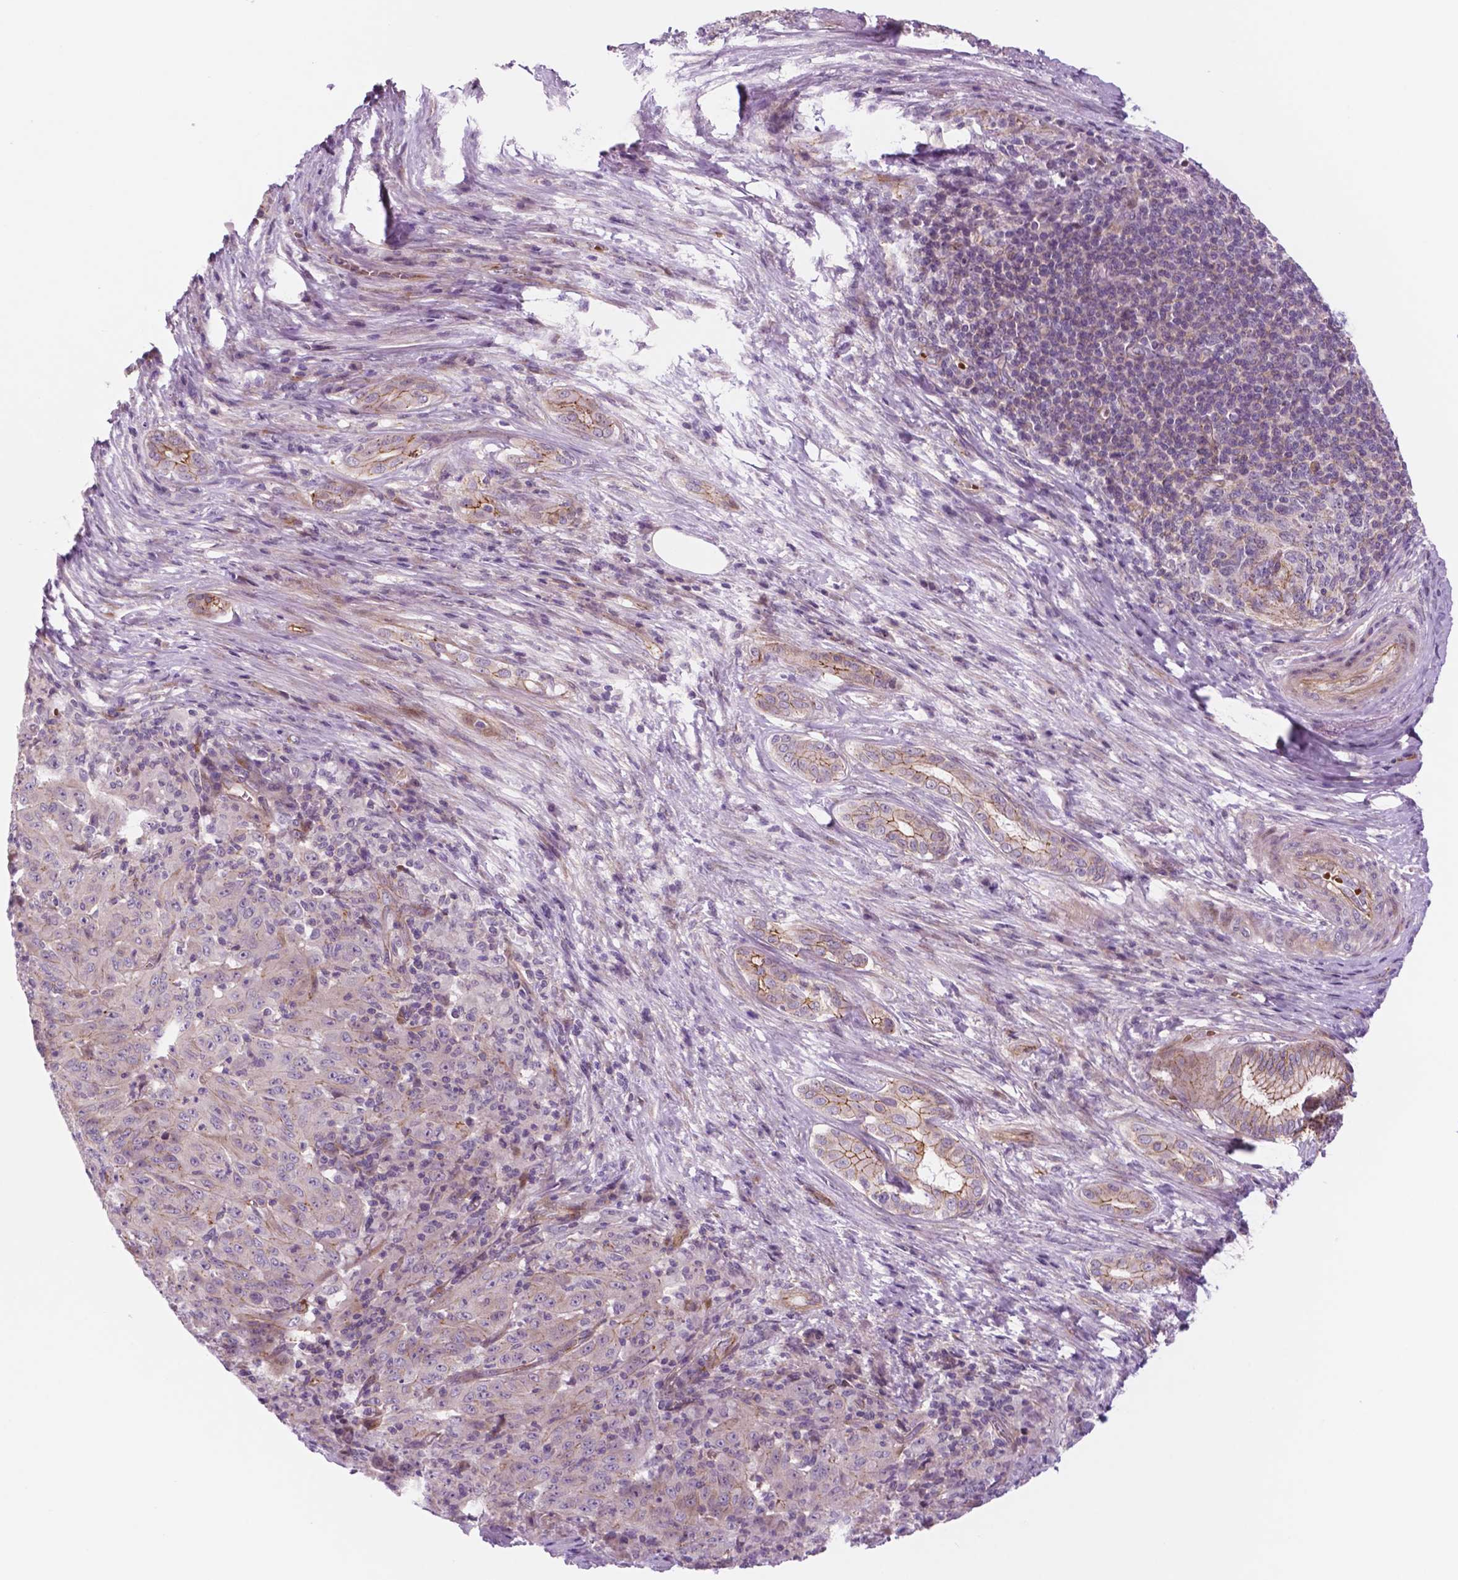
{"staining": {"intensity": "moderate", "quantity": "<25%", "location": "cytoplasmic/membranous"}, "tissue": "pancreatic cancer", "cell_type": "Tumor cells", "image_type": "cancer", "snomed": [{"axis": "morphology", "description": "Adenocarcinoma, NOS"}, {"axis": "topography", "description": "Pancreas"}], "caption": "Protein expression analysis of pancreatic cancer (adenocarcinoma) shows moderate cytoplasmic/membranous expression in approximately <25% of tumor cells.", "gene": "RND3", "patient": {"sex": "male", "age": 63}}